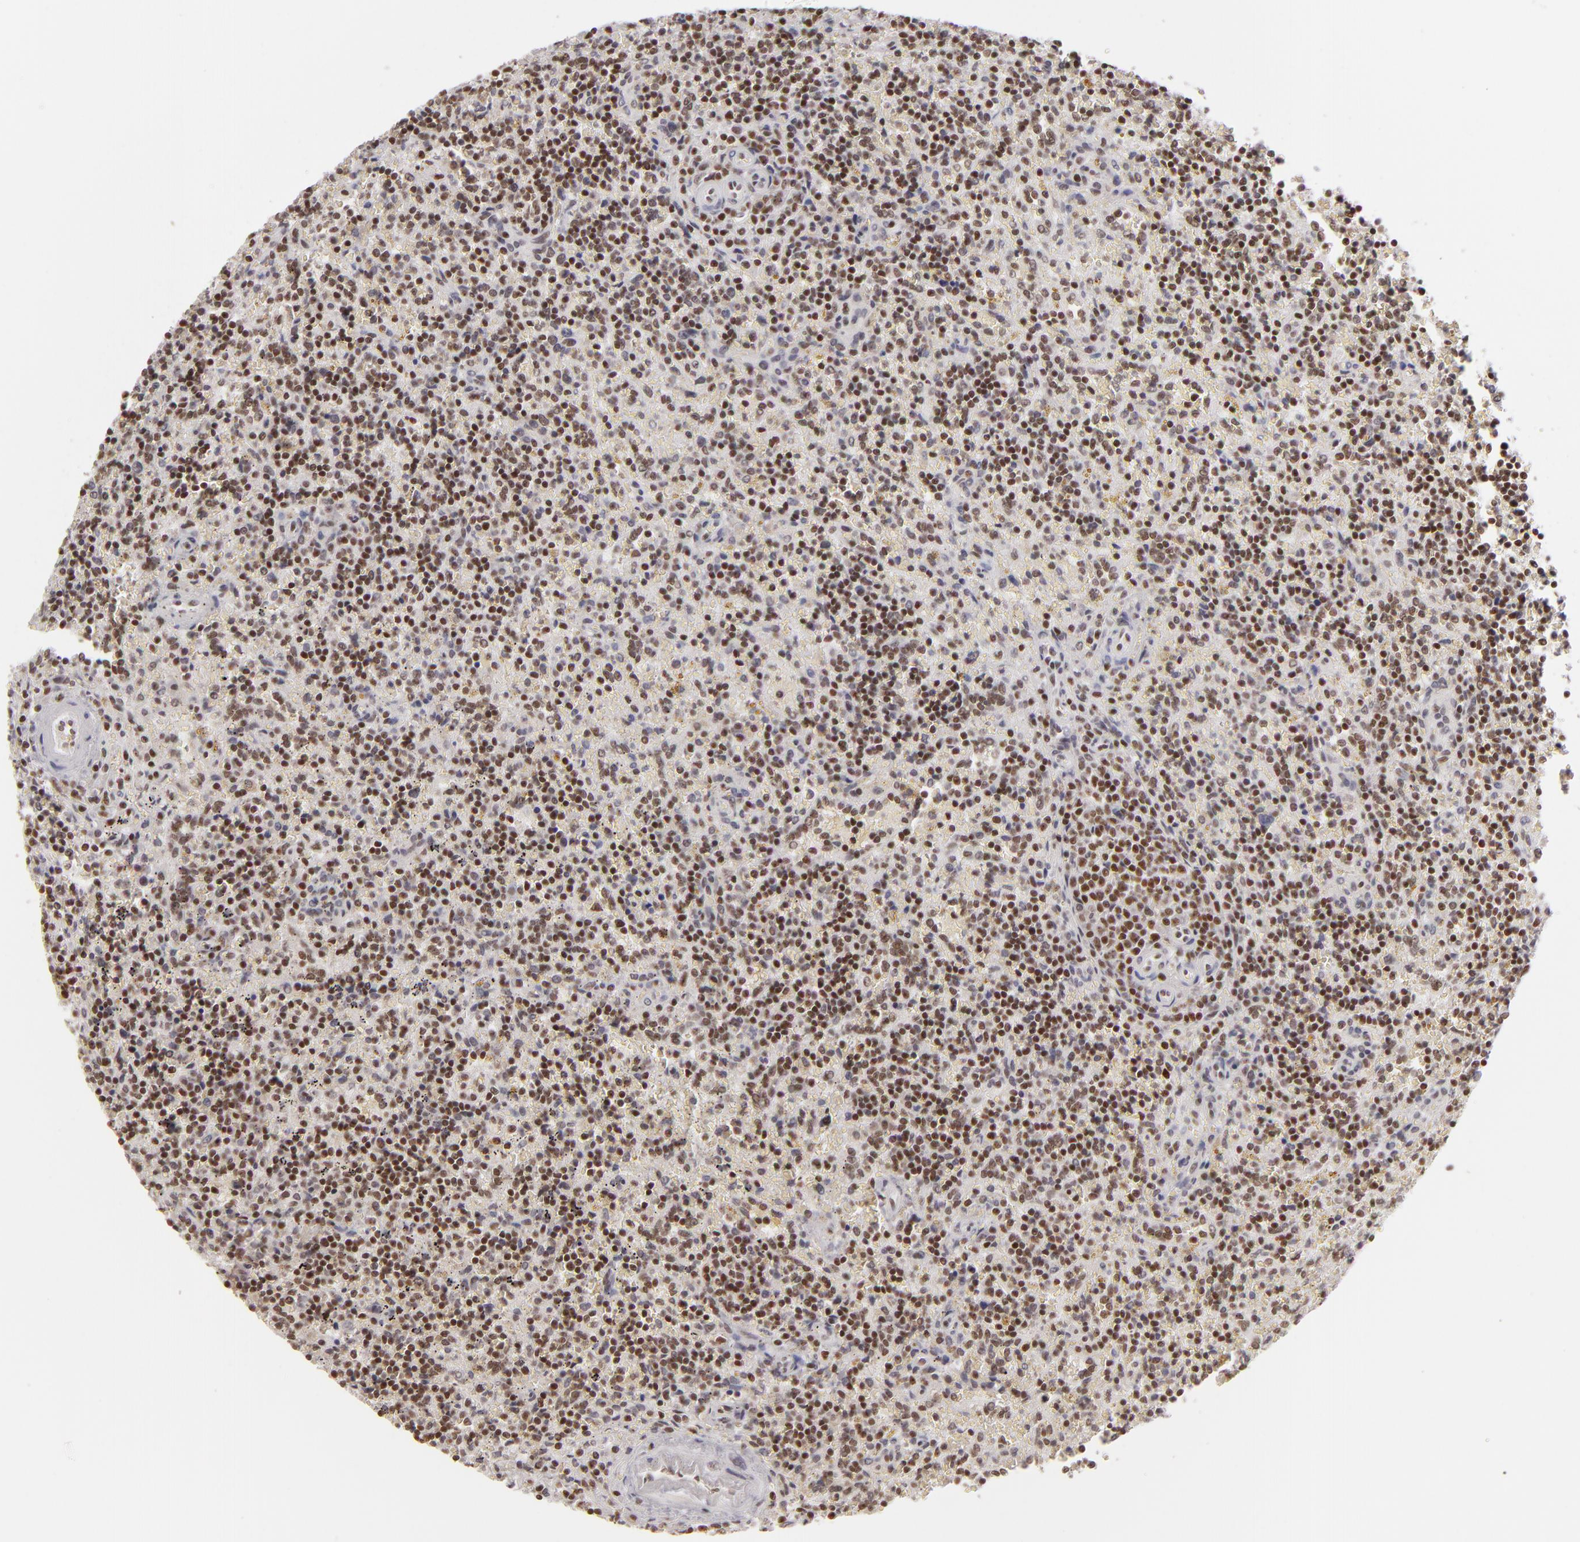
{"staining": {"intensity": "strong", "quantity": ">75%", "location": "nuclear"}, "tissue": "lymphoma", "cell_type": "Tumor cells", "image_type": "cancer", "snomed": [{"axis": "morphology", "description": "Malignant lymphoma, non-Hodgkin's type, Low grade"}, {"axis": "topography", "description": "Spleen"}], "caption": "Protein analysis of low-grade malignant lymphoma, non-Hodgkin's type tissue demonstrates strong nuclear expression in approximately >75% of tumor cells. Using DAB (brown) and hematoxylin (blue) stains, captured at high magnification using brightfield microscopy.", "gene": "DAXX", "patient": {"sex": "male", "age": 67}}